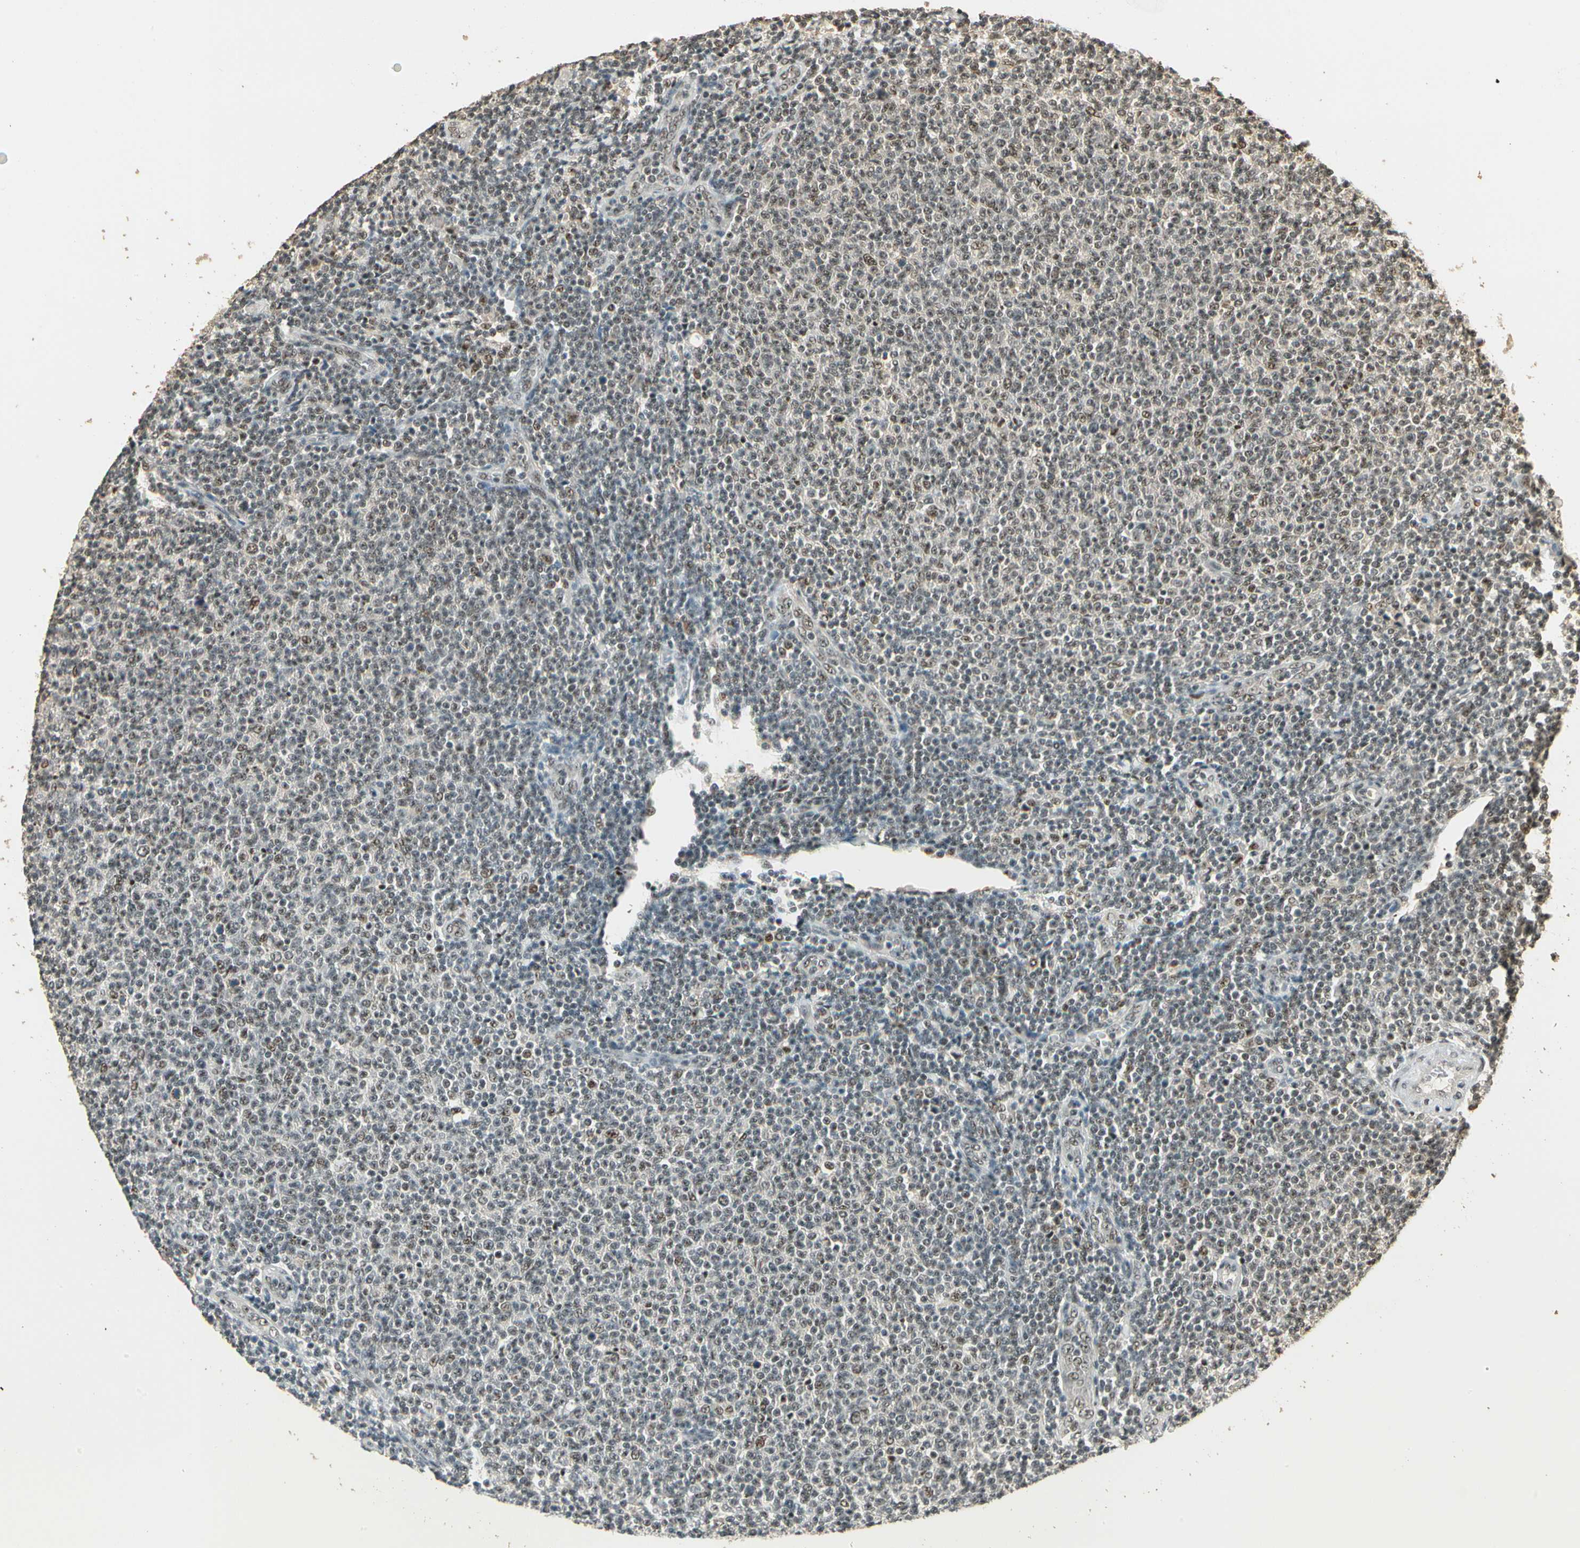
{"staining": {"intensity": "moderate", "quantity": ">75%", "location": "nuclear"}, "tissue": "lymphoma", "cell_type": "Tumor cells", "image_type": "cancer", "snomed": [{"axis": "morphology", "description": "Malignant lymphoma, non-Hodgkin's type, Low grade"}, {"axis": "topography", "description": "Lymph node"}], "caption": "Immunohistochemical staining of low-grade malignant lymphoma, non-Hodgkin's type displays medium levels of moderate nuclear positivity in approximately >75% of tumor cells. Nuclei are stained in blue.", "gene": "RBM25", "patient": {"sex": "male", "age": 66}}